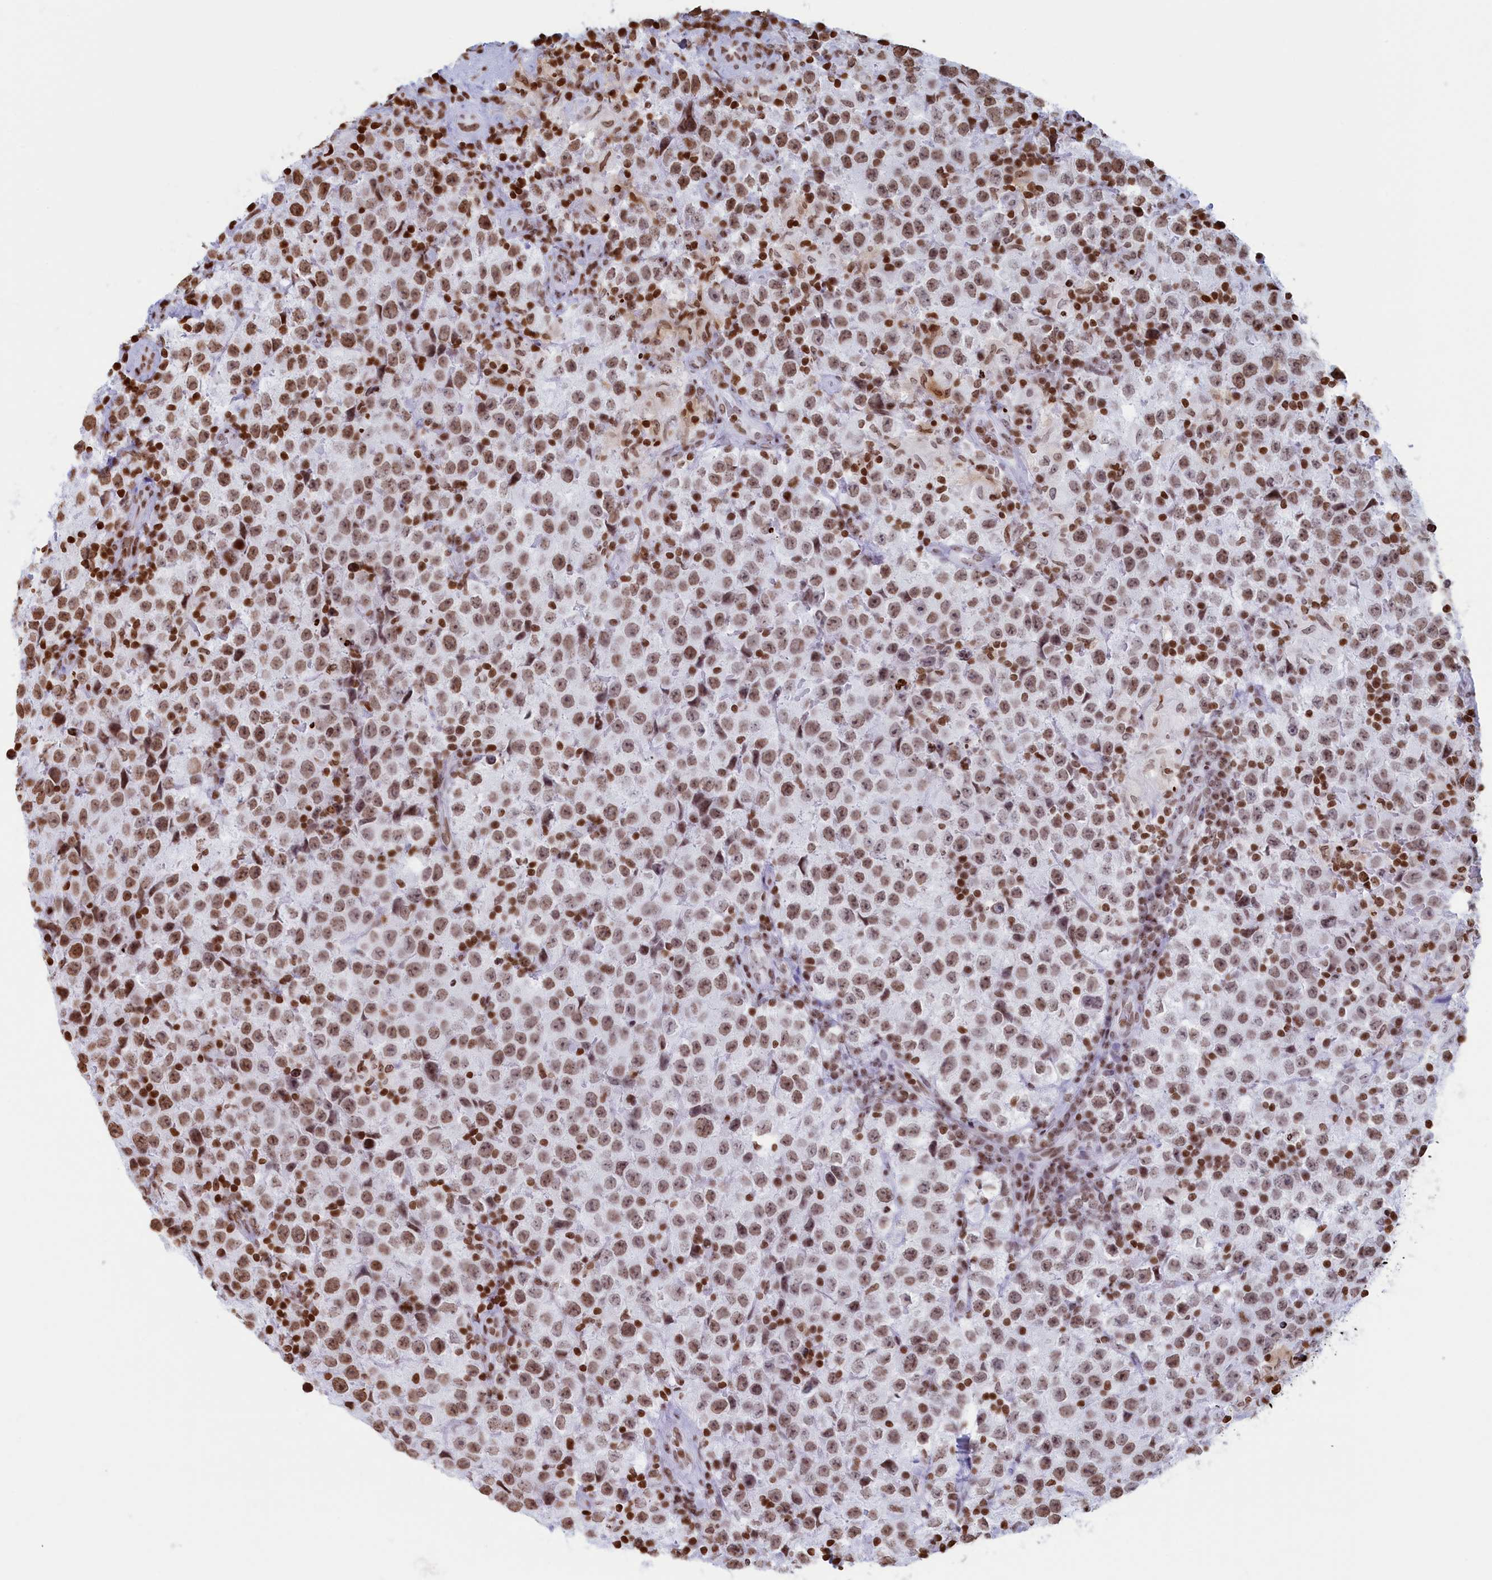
{"staining": {"intensity": "moderate", "quantity": ">75%", "location": "nuclear"}, "tissue": "testis cancer", "cell_type": "Tumor cells", "image_type": "cancer", "snomed": [{"axis": "morphology", "description": "Seminoma, NOS"}, {"axis": "morphology", "description": "Carcinoma, Embryonal, NOS"}, {"axis": "topography", "description": "Testis"}], "caption": "Human testis embryonal carcinoma stained for a protein (brown) exhibits moderate nuclear positive staining in approximately >75% of tumor cells.", "gene": "APOBEC3A", "patient": {"sex": "male", "age": 41}}